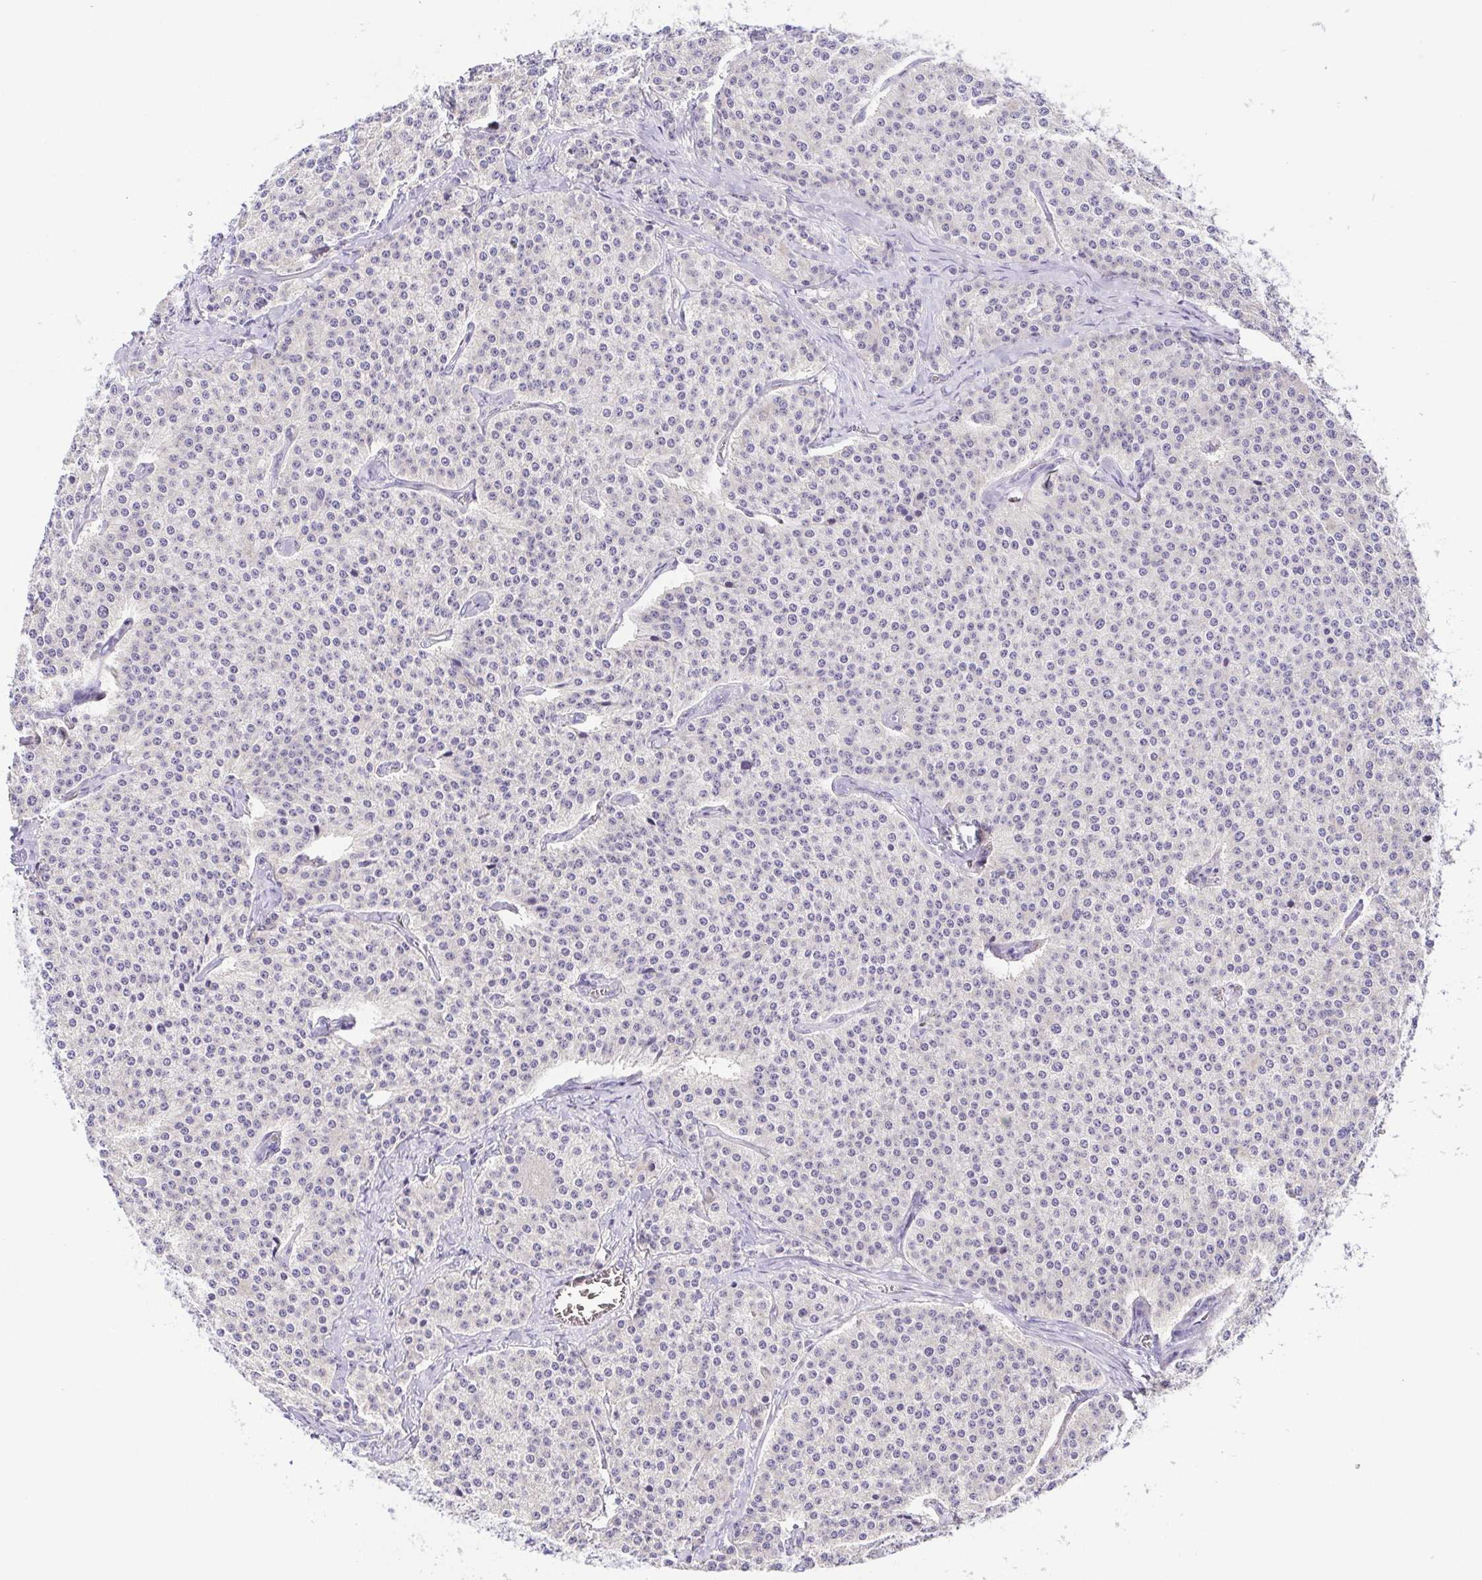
{"staining": {"intensity": "negative", "quantity": "none", "location": "none"}, "tissue": "carcinoid", "cell_type": "Tumor cells", "image_type": "cancer", "snomed": [{"axis": "morphology", "description": "Carcinoid, malignant, NOS"}, {"axis": "topography", "description": "Small intestine"}], "caption": "The image reveals no staining of tumor cells in carcinoid.", "gene": "KRTDAP", "patient": {"sex": "female", "age": 64}}